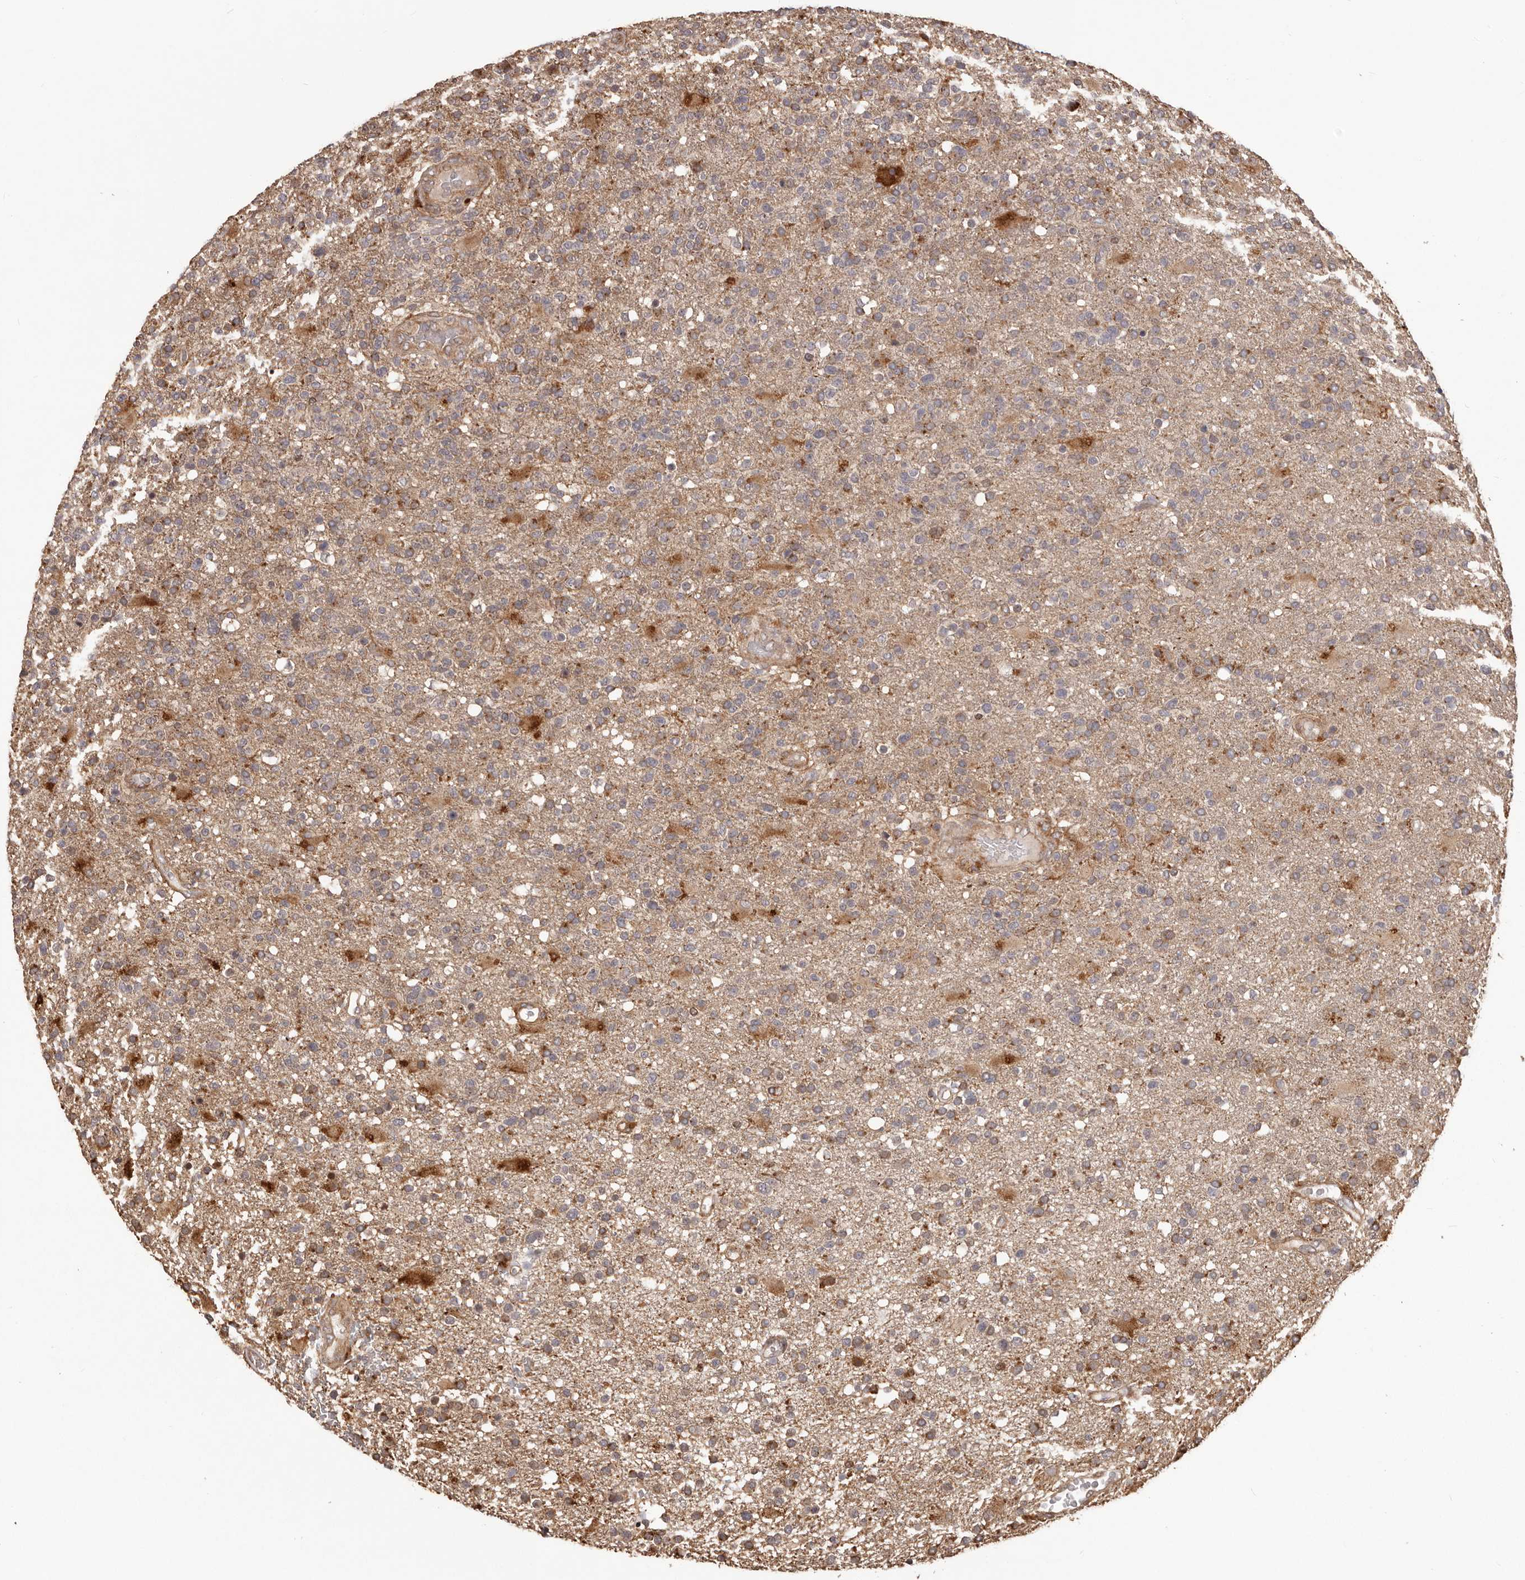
{"staining": {"intensity": "moderate", "quantity": "<25%", "location": "cytoplasmic/membranous"}, "tissue": "glioma", "cell_type": "Tumor cells", "image_type": "cancer", "snomed": [{"axis": "morphology", "description": "Glioma, malignant, High grade"}, {"axis": "topography", "description": "Brain"}], "caption": "Immunohistochemical staining of high-grade glioma (malignant) shows moderate cytoplasmic/membranous protein positivity in approximately <25% of tumor cells.", "gene": "MTO1", "patient": {"sex": "male", "age": 72}}